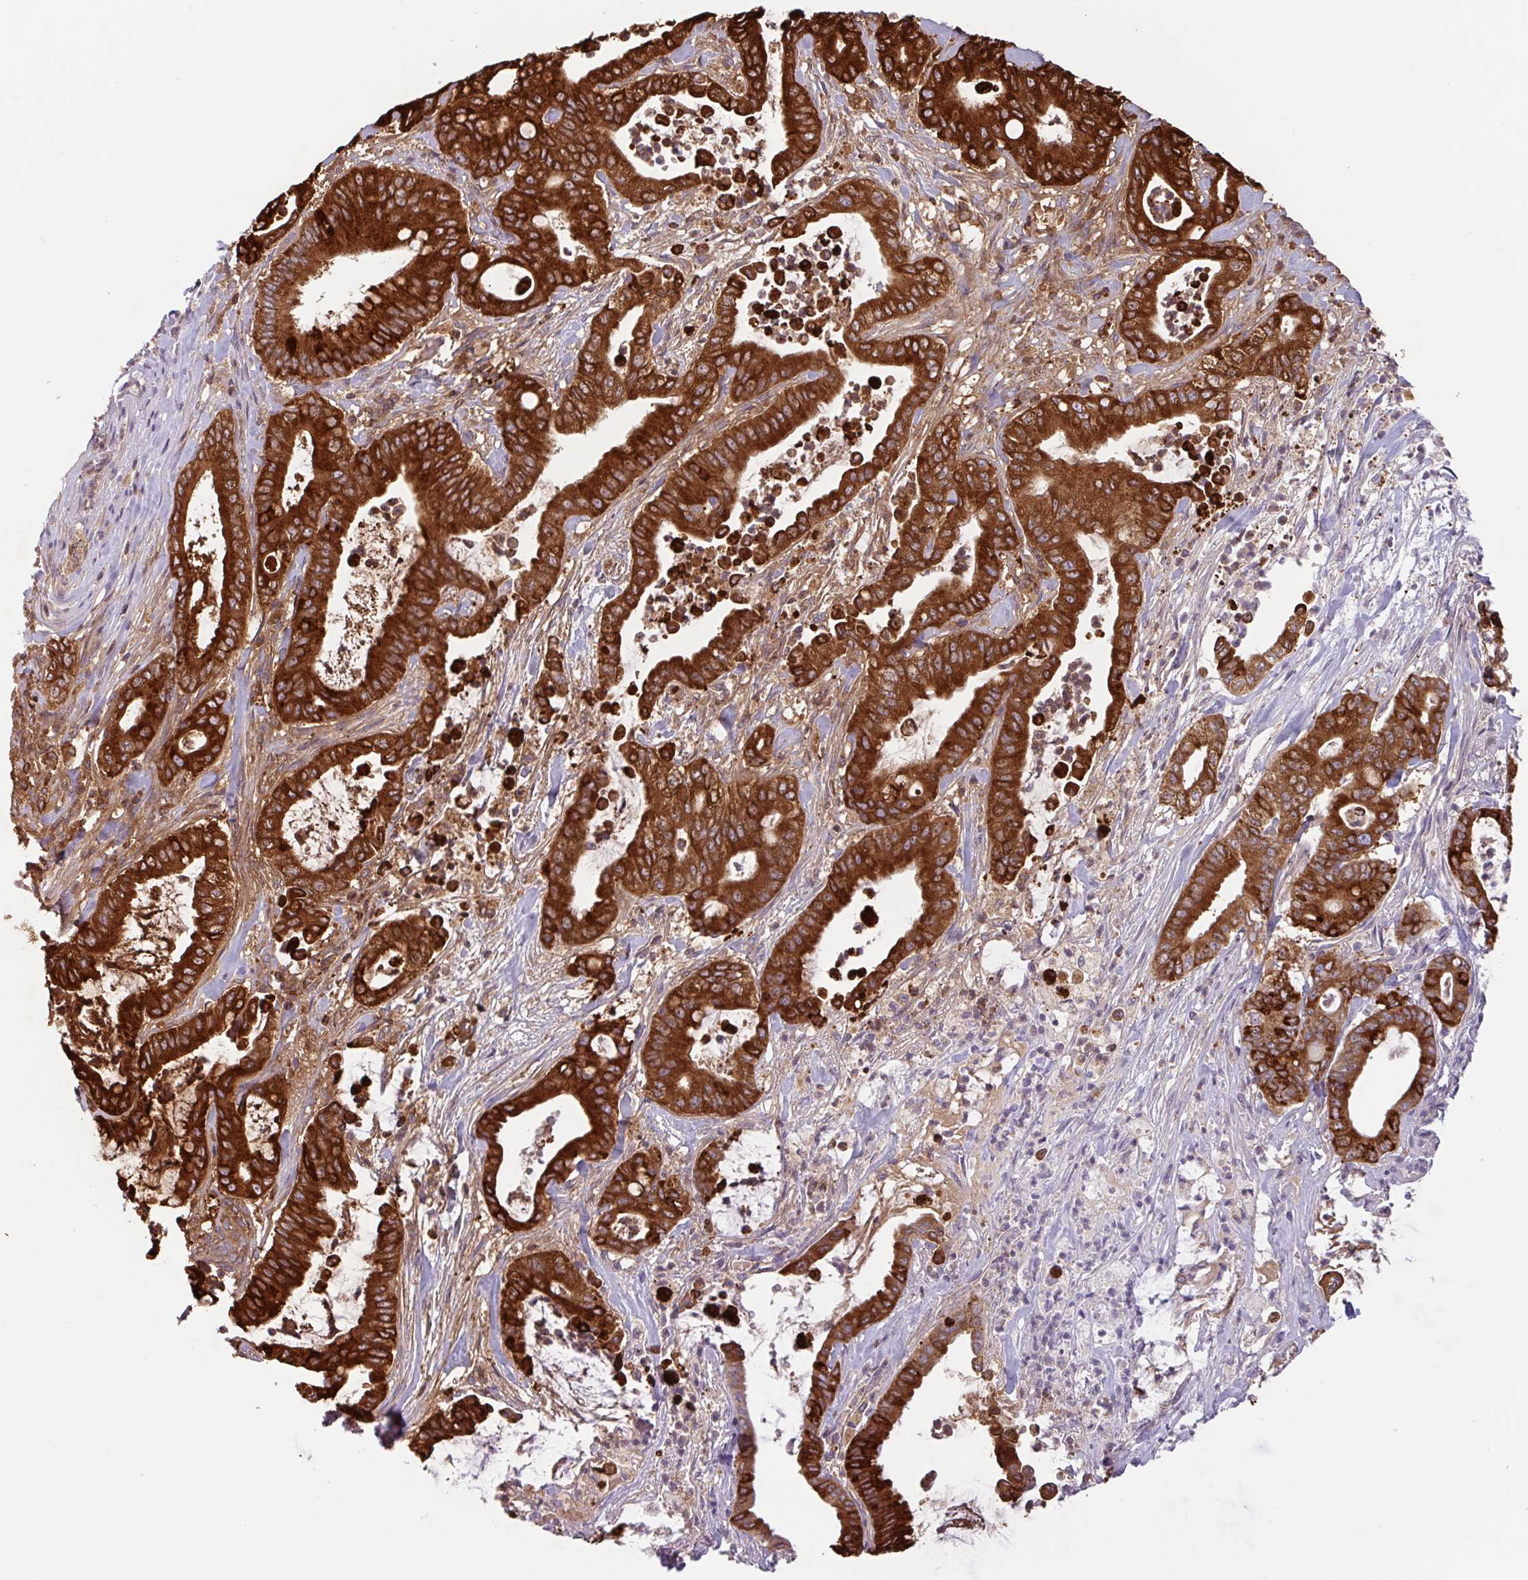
{"staining": {"intensity": "strong", "quantity": ">75%", "location": "cytoplasmic/membranous"}, "tissue": "pancreatic cancer", "cell_type": "Tumor cells", "image_type": "cancer", "snomed": [{"axis": "morphology", "description": "Adenocarcinoma, NOS"}, {"axis": "topography", "description": "Pancreas"}], "caption": "Protein staining demonstrates strong cytoplasmic/membranous expression in about >75% of tumor cells in pancreatic cancer.", "gene": "CTSE", "patient": {"sex": "male", "age": 71}}